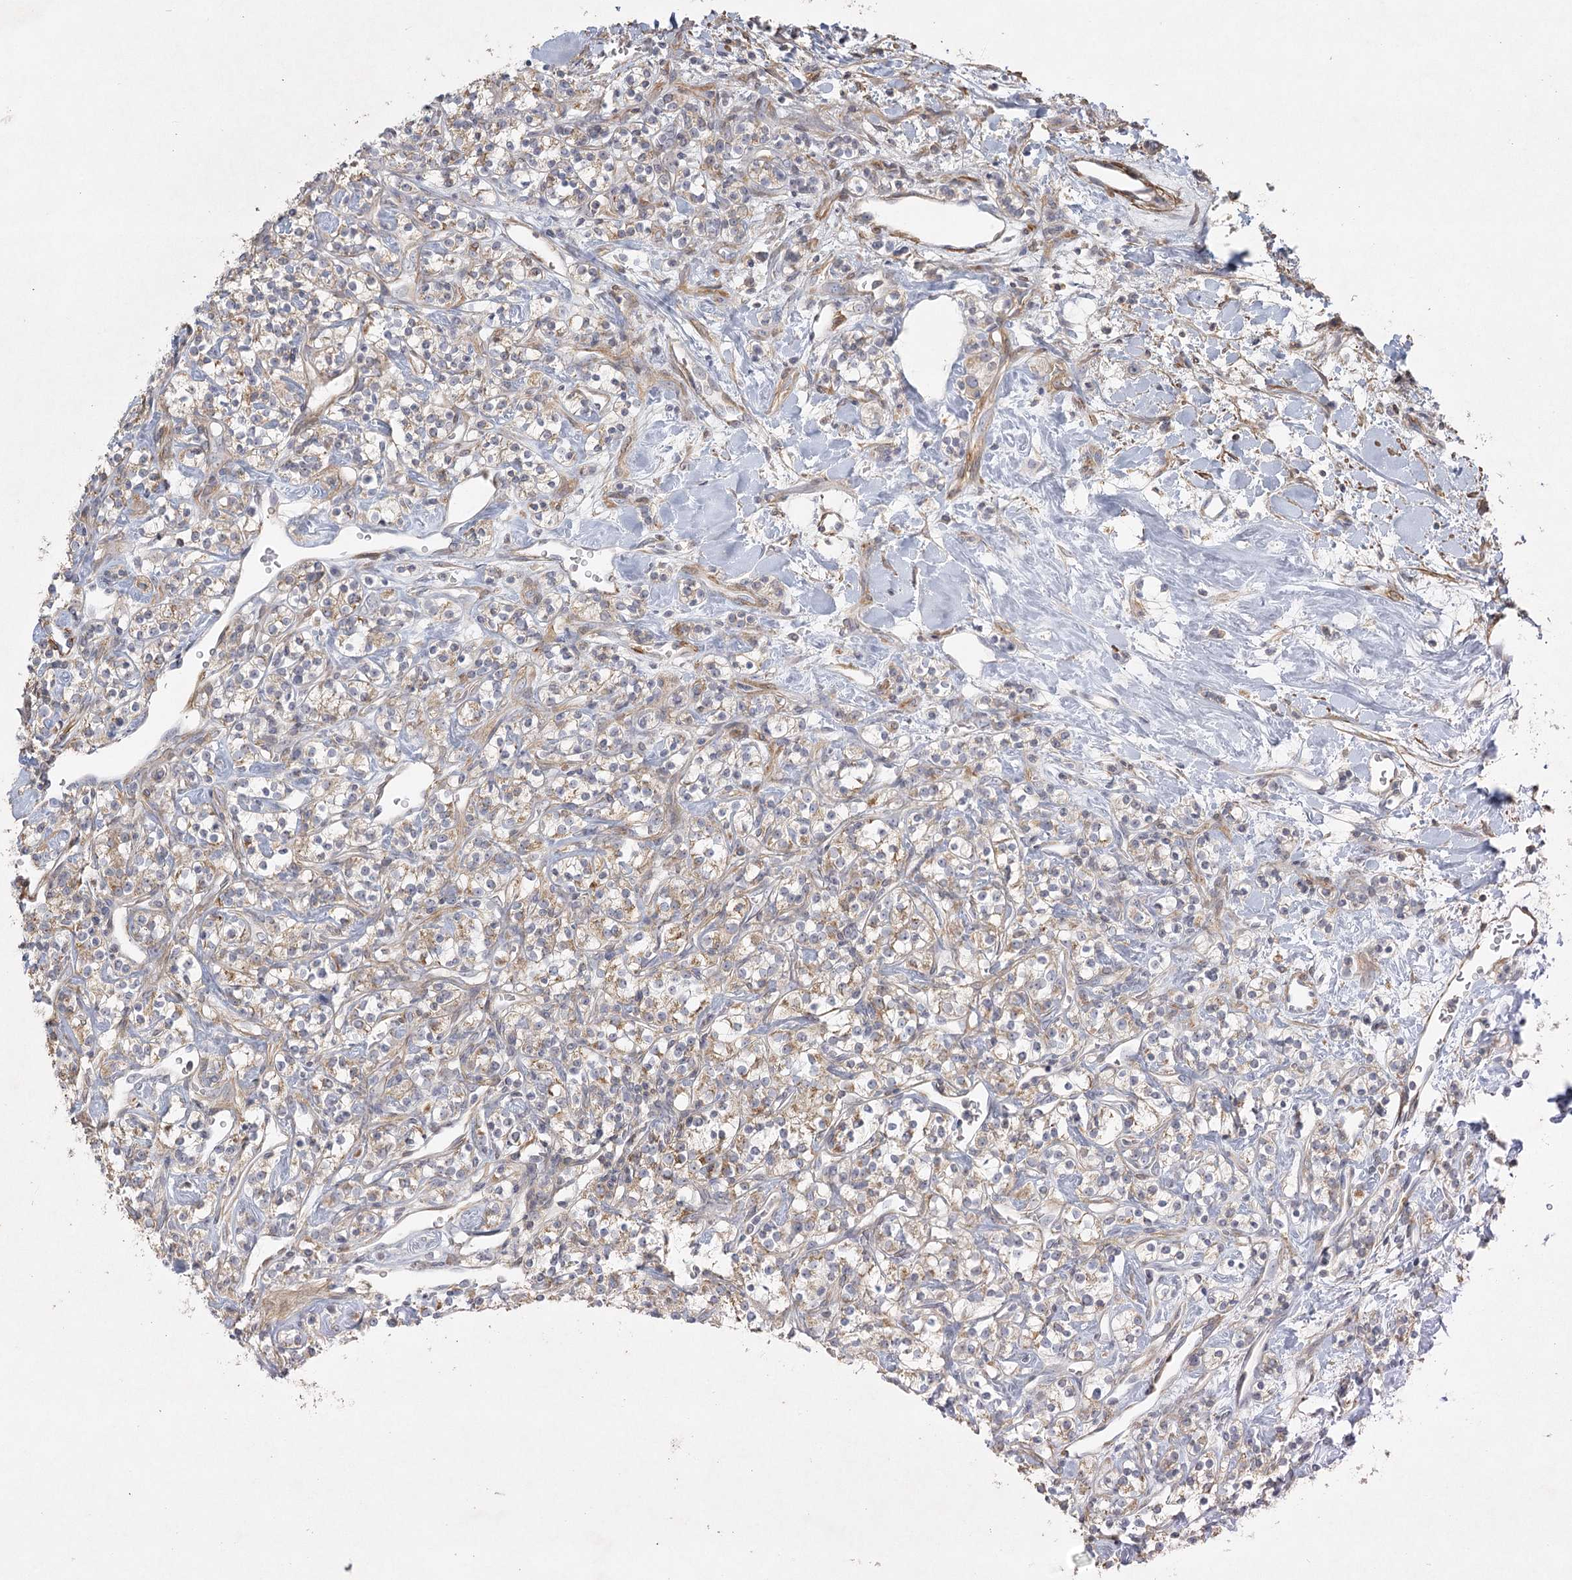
{"staining": {"intensity": "weak", "quantity": "25%-75%", "location": "cytoplasmic/membranous"}, "tissue": "renal cancer", "cell_type": "Tumor cells", "image_type": "cancer", "snomed": [{"axis": "morphology", "description": "Adenocarcinoma, NOS"}, {"axis": "topography", "description": "Kidney"}], "caption": "High-power microscopy captured an immunohistochemistry histopathology image of renal adenocarcinoma, revealing weak cytoplasmic/membranous expression in approximately 25%-75% of tumor cells.", "gene": "INPP4B", "patient": {"sex": "male", "age": 77}}